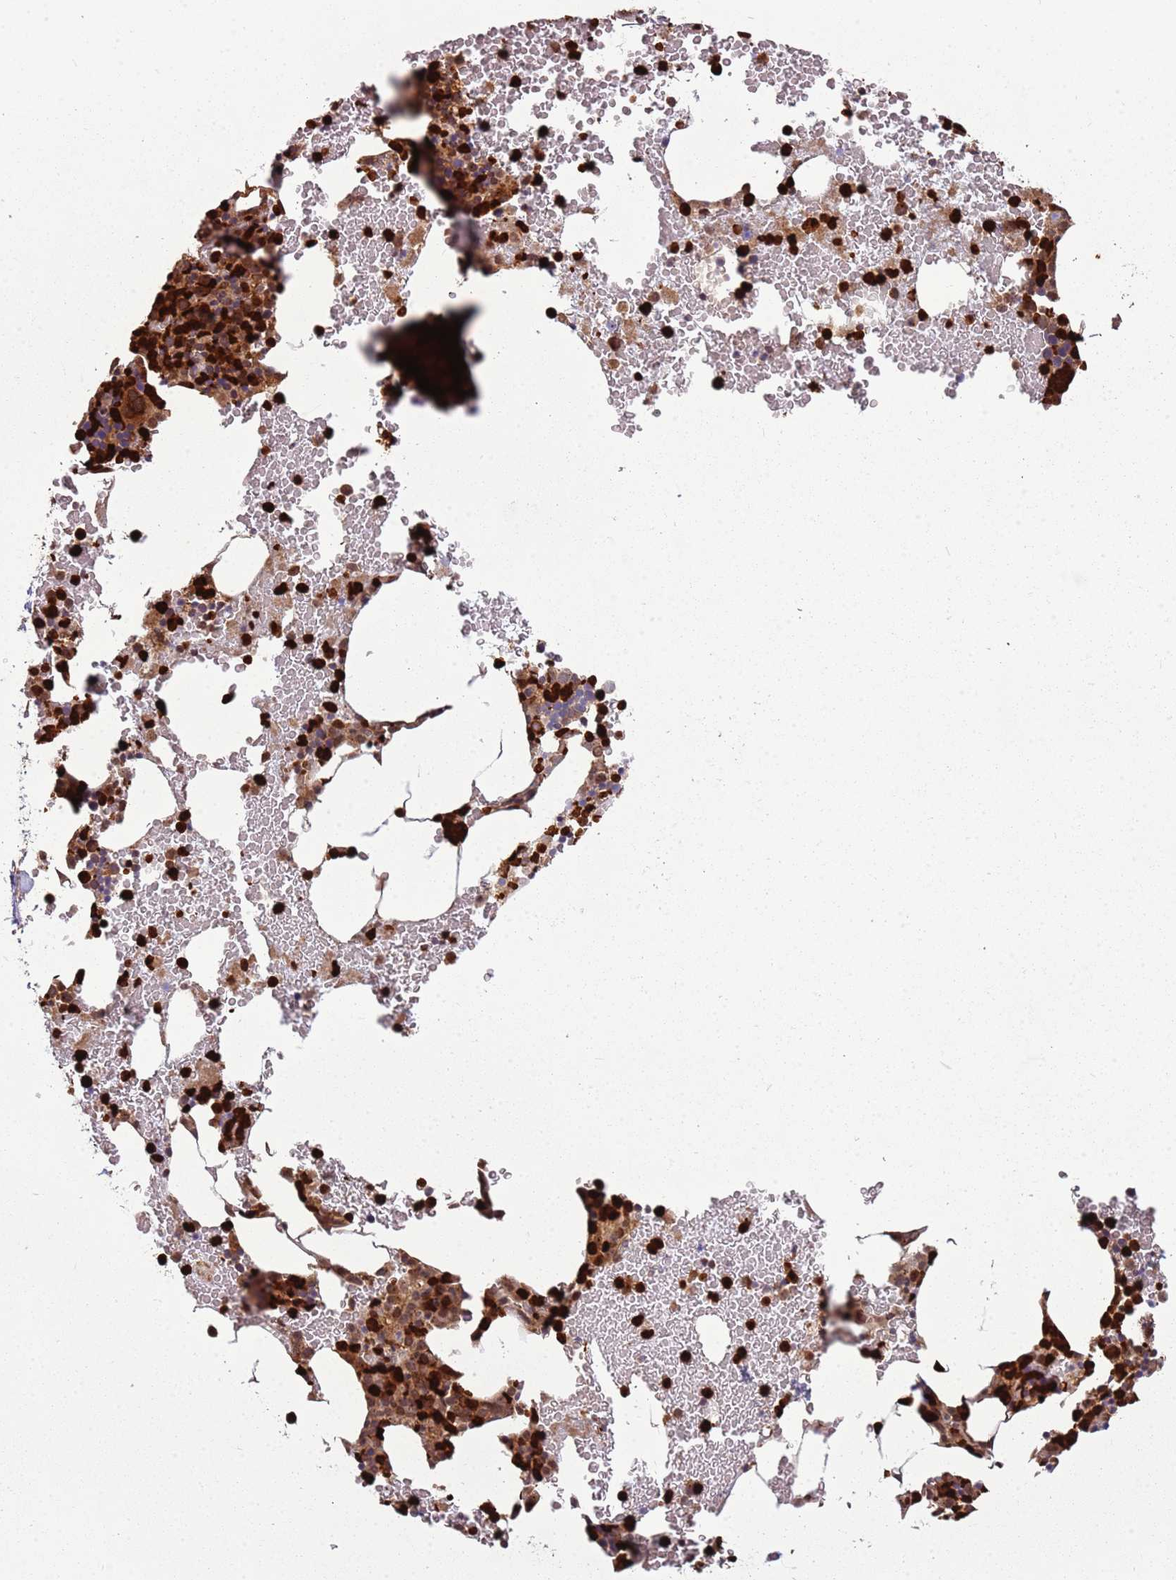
{"staining": {"intensity": "strong", "quantity": ">75%", "location": "cytoplasmic/membranous,nuclear"}, "tissue": "bone marrow", "cell_type": "Hematopoietic cells", "image_type": "normal", "snomed": [{"axis": "morphology", "description": "Normal tissue, NOS"}, {"axis": "morphology", "description": "Inflammation, NOS"}, {"axis": "topography", "description": "Bone marrow"}], "caption": "High-magnification brightfield microscopy of benign bone marrow stained with DAB (3,3'-diaminobenzidine) (brown) and counterstained with hematoxylin (blue). hematopoietic cells exhibit strong cytoplasmic/membranous,nuclear positivity is seen in approximately>75% of cells. (Brightfield microscopy of DAB IHC at high magnification).", "gene": "CEP170", "patient": {"sex": "female", "age": 78}}